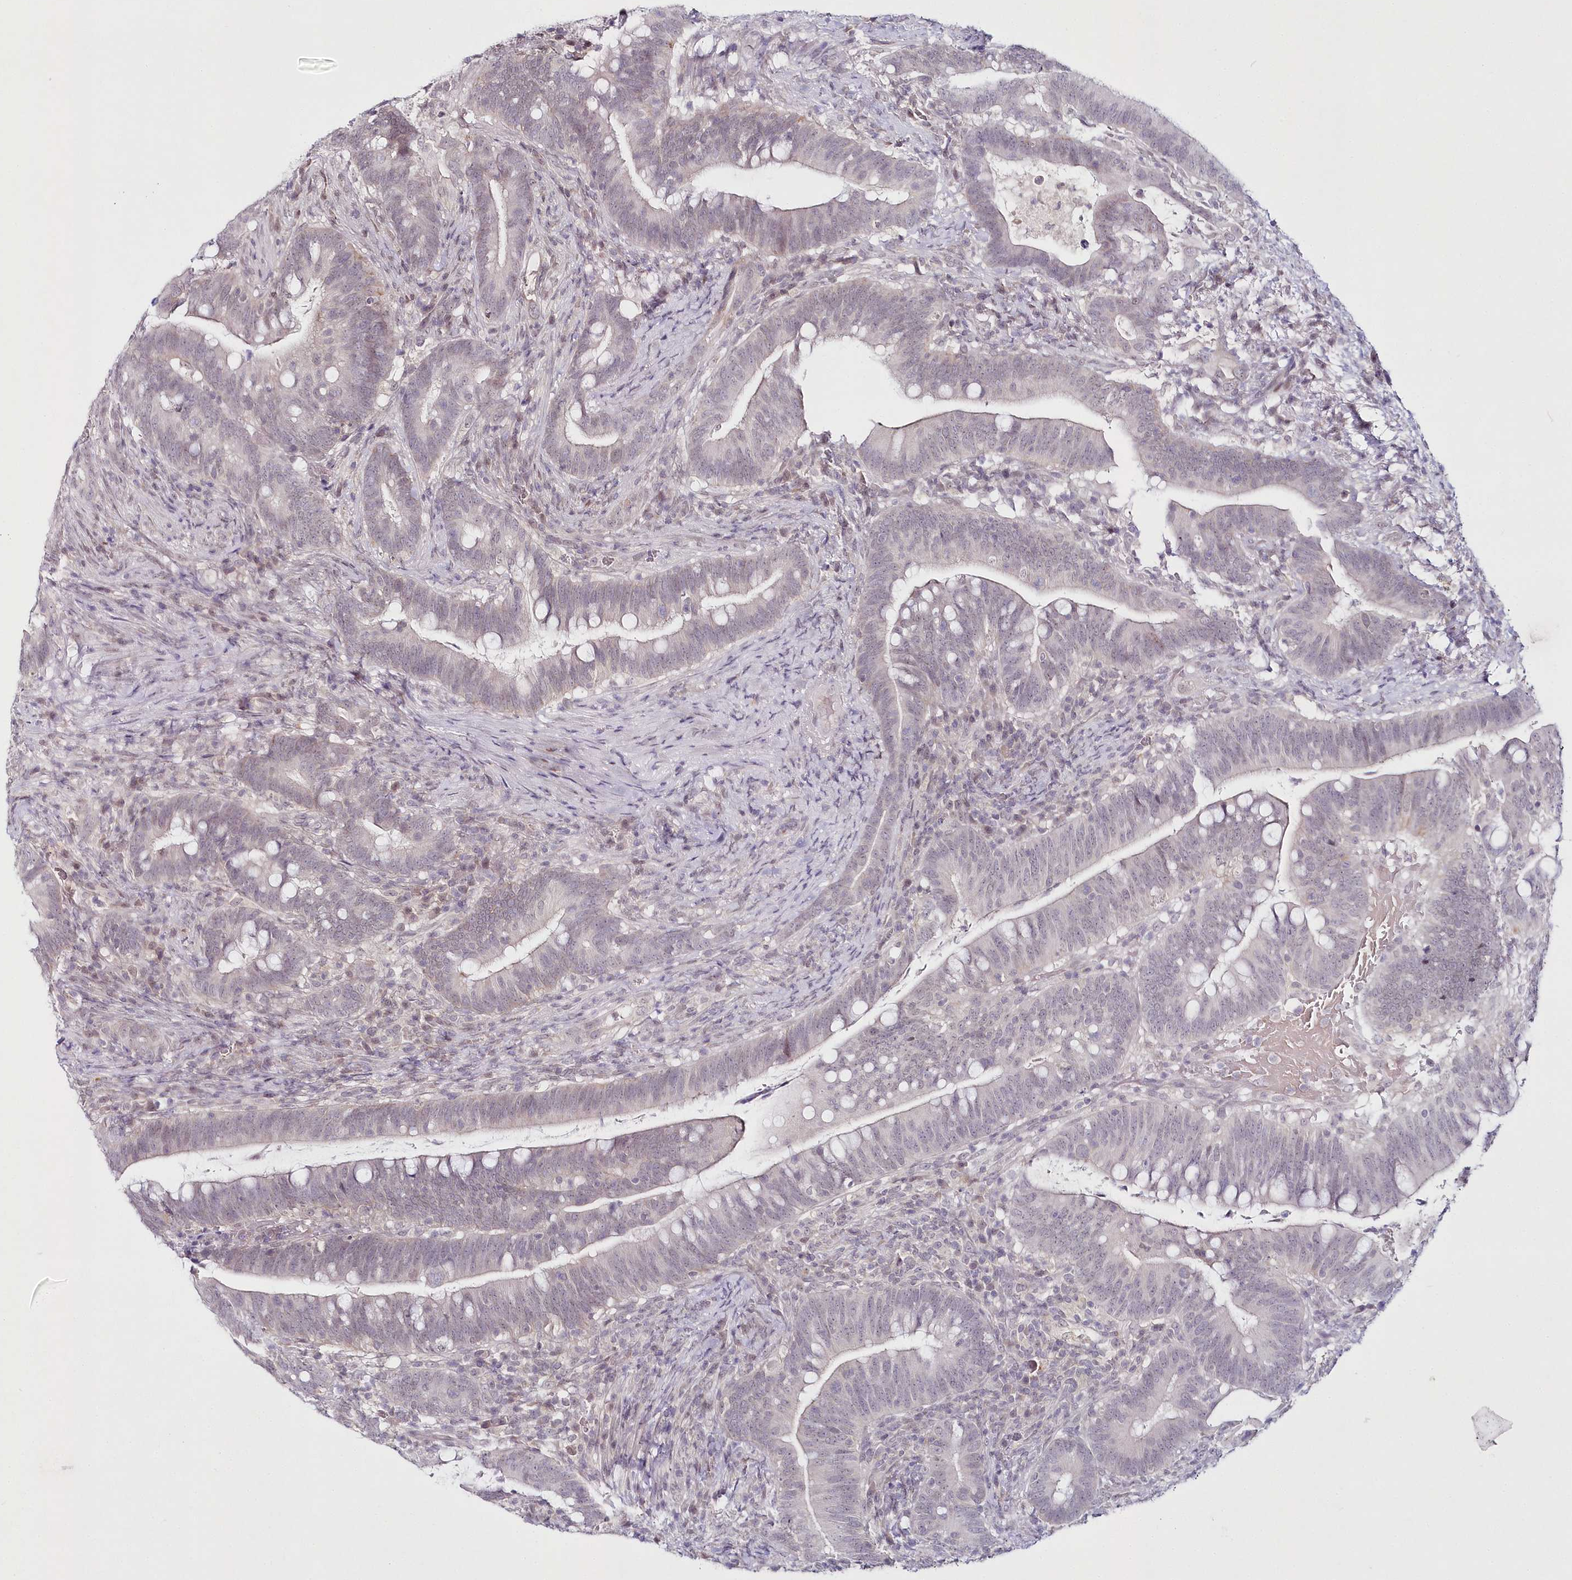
{"staining": {"intensity": "negative", "quantity": "none", "location": "none"}, "tissue": "colorectal cancer", "cell_type": "Tumor cells", "image_type": "cancer", "snomed": [{"axis": "morphology", "description": "Adenocarcinoma, NOS"}, {"axis": "topography", "description": "Colon"}], "caption": "Immunohistochemical staining of adenocarcinoma (colorectal) demonstrates no significant expression in tumor cells.", "gene": "HYCC2", "patient": {"sex": "female", "age": 66}}